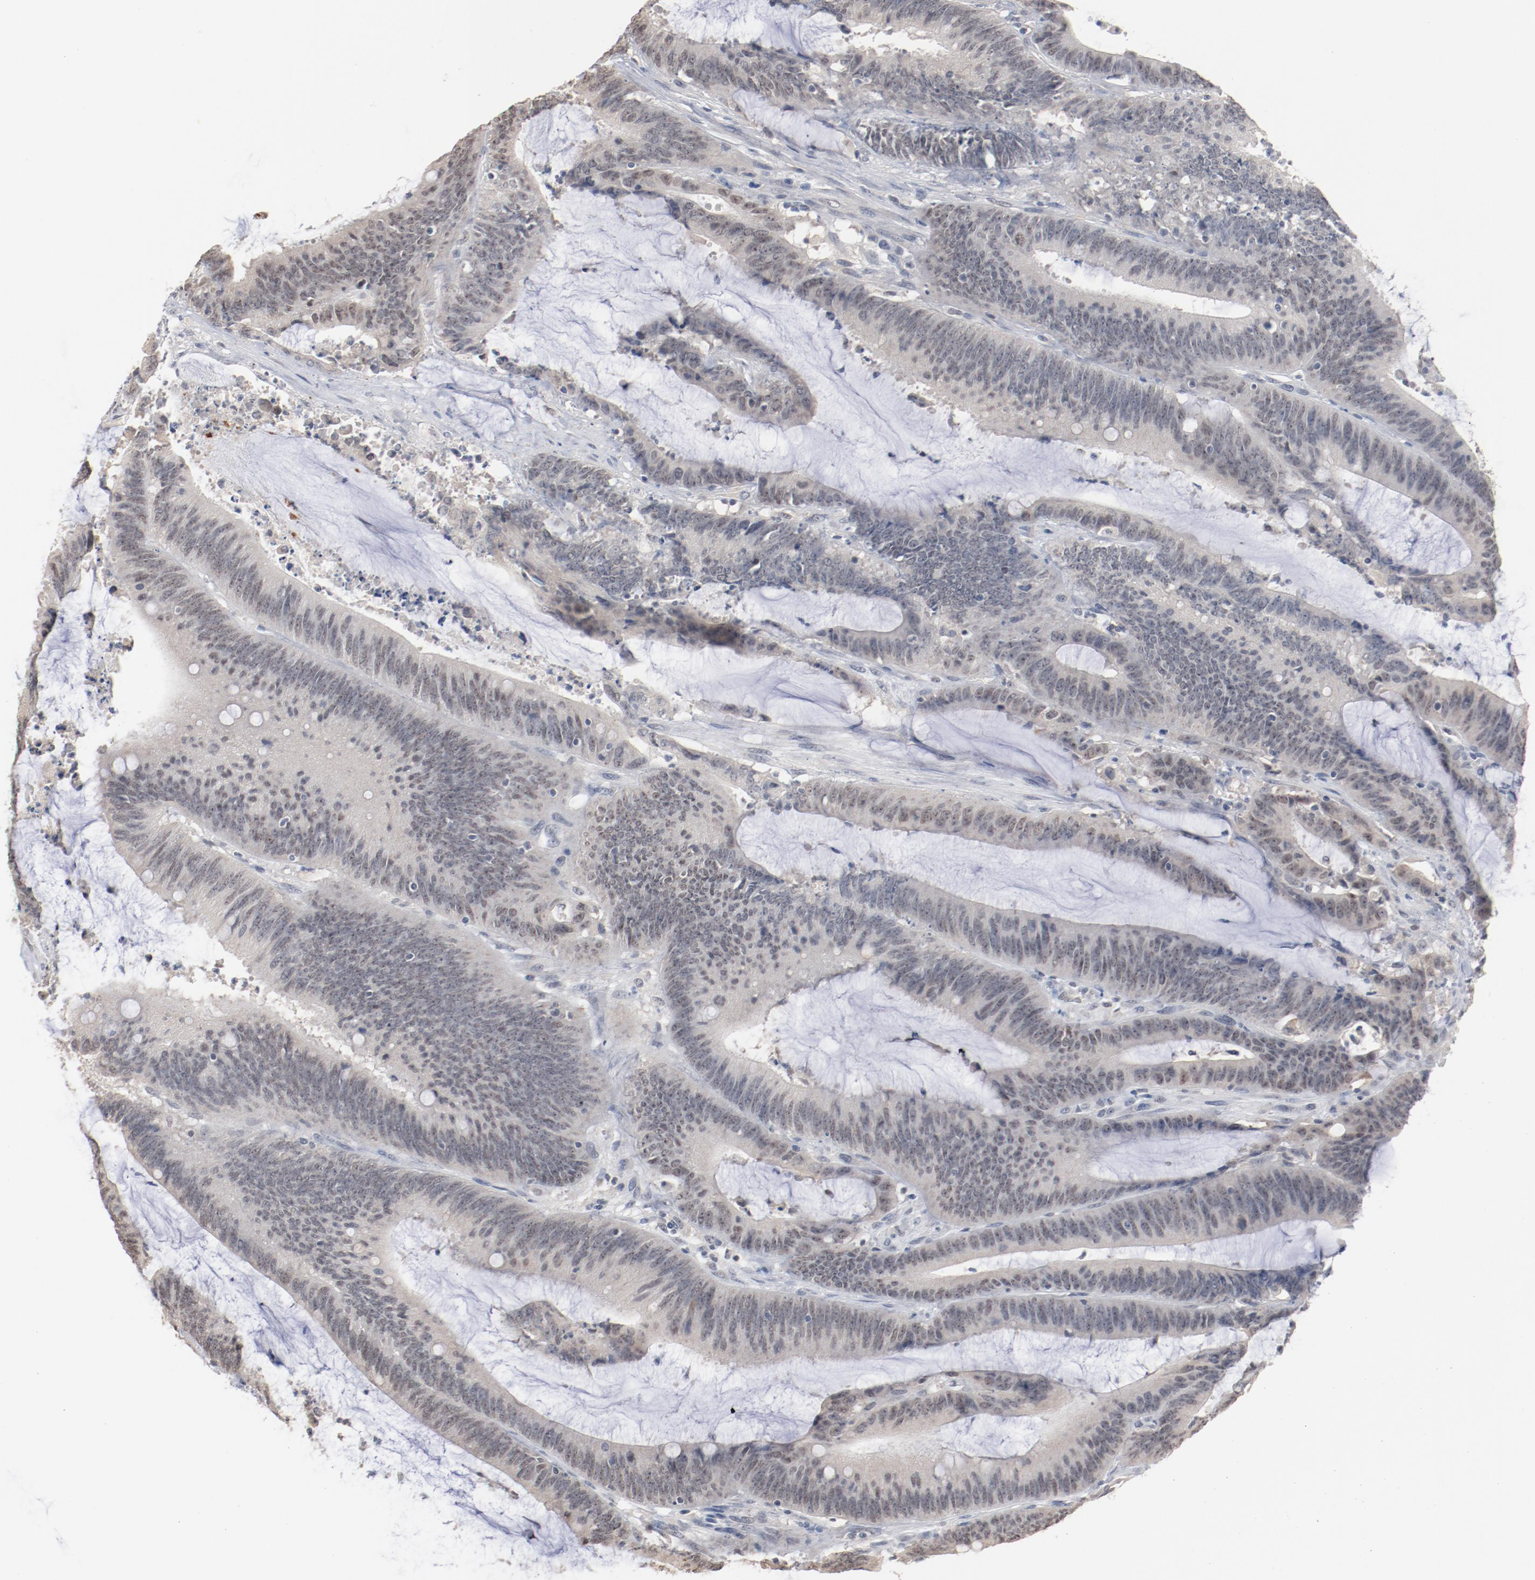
{"staining": {"intensity": "weak", "quantity": "<25%", "location": "nuclear"}, "tissue": "colorectal cancer", "cell_type": "Tumor cells", "image_type": "cancer", "snomed": [{"axis": "morphology", "description": "Adenocarcinoma, NOS"}, {"axis": "topography", "description": "Rectum"}], "caption": "High magnification brightfield microscopy of colorectal cancer stained with DAB (brown) and counterstained with hematoxylin (blue): tumor cells show no significant staining.", "gene": "ERICH1", "patient": {"sex": "female", "age": 66}}